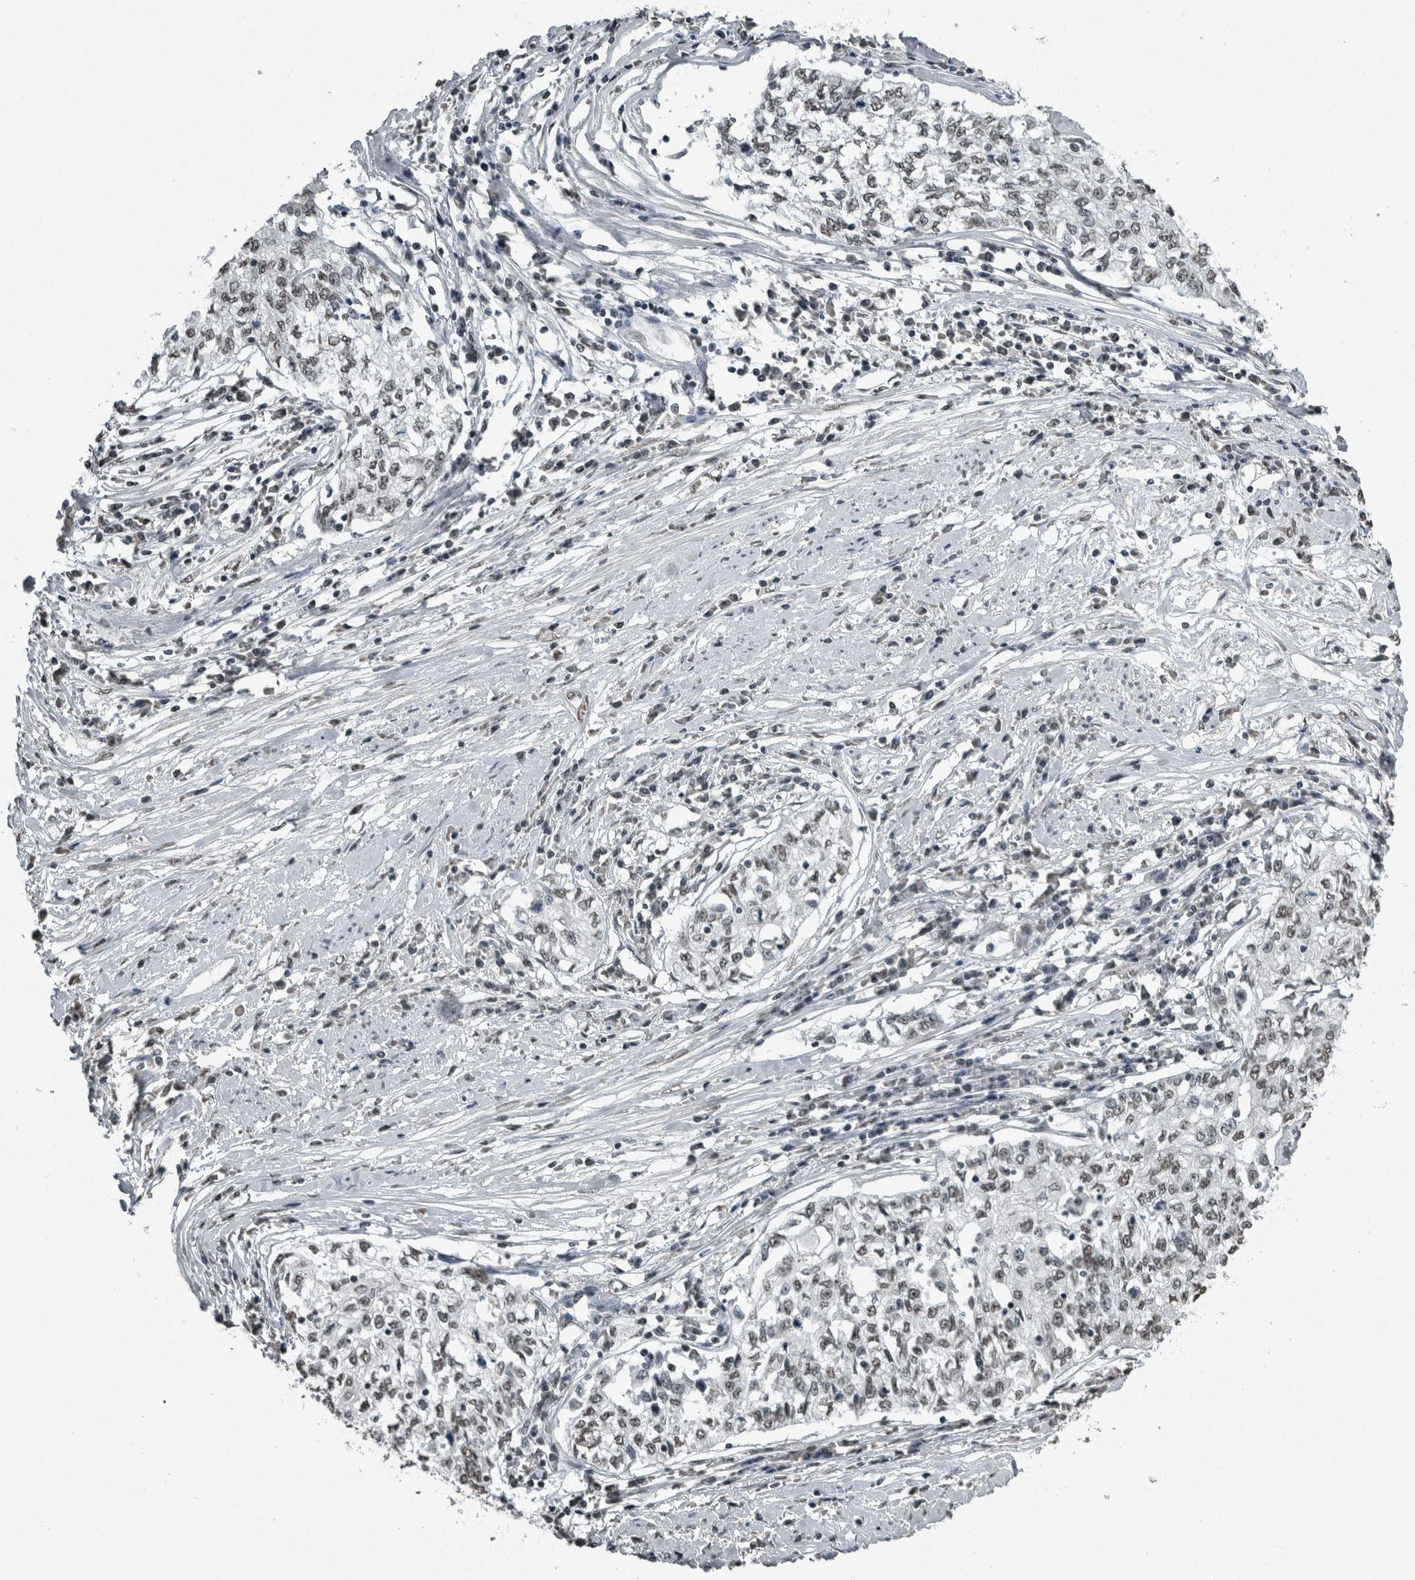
{"staining": {"intensity": "weak", "quantity": ">75%", "location": "nuclear"}, "tissue": "cervical cancer", "cell_type": "Tumor cells", "image_type": "cancer", "snomed": [{"axis": "morphology", "description": "Squamous cell carcinoma, NOS"}, {"axis": "topography", "description": "Cervix"}], "caption": "About >75% of tumor cells in human cervical cancer (squamous cell carcinoma) reveal weak nuclear protein positivity as visualized by brown immunohistochemical staining.", "gene": "TGS1", "patient": {"sex": "female", "age": 57}}